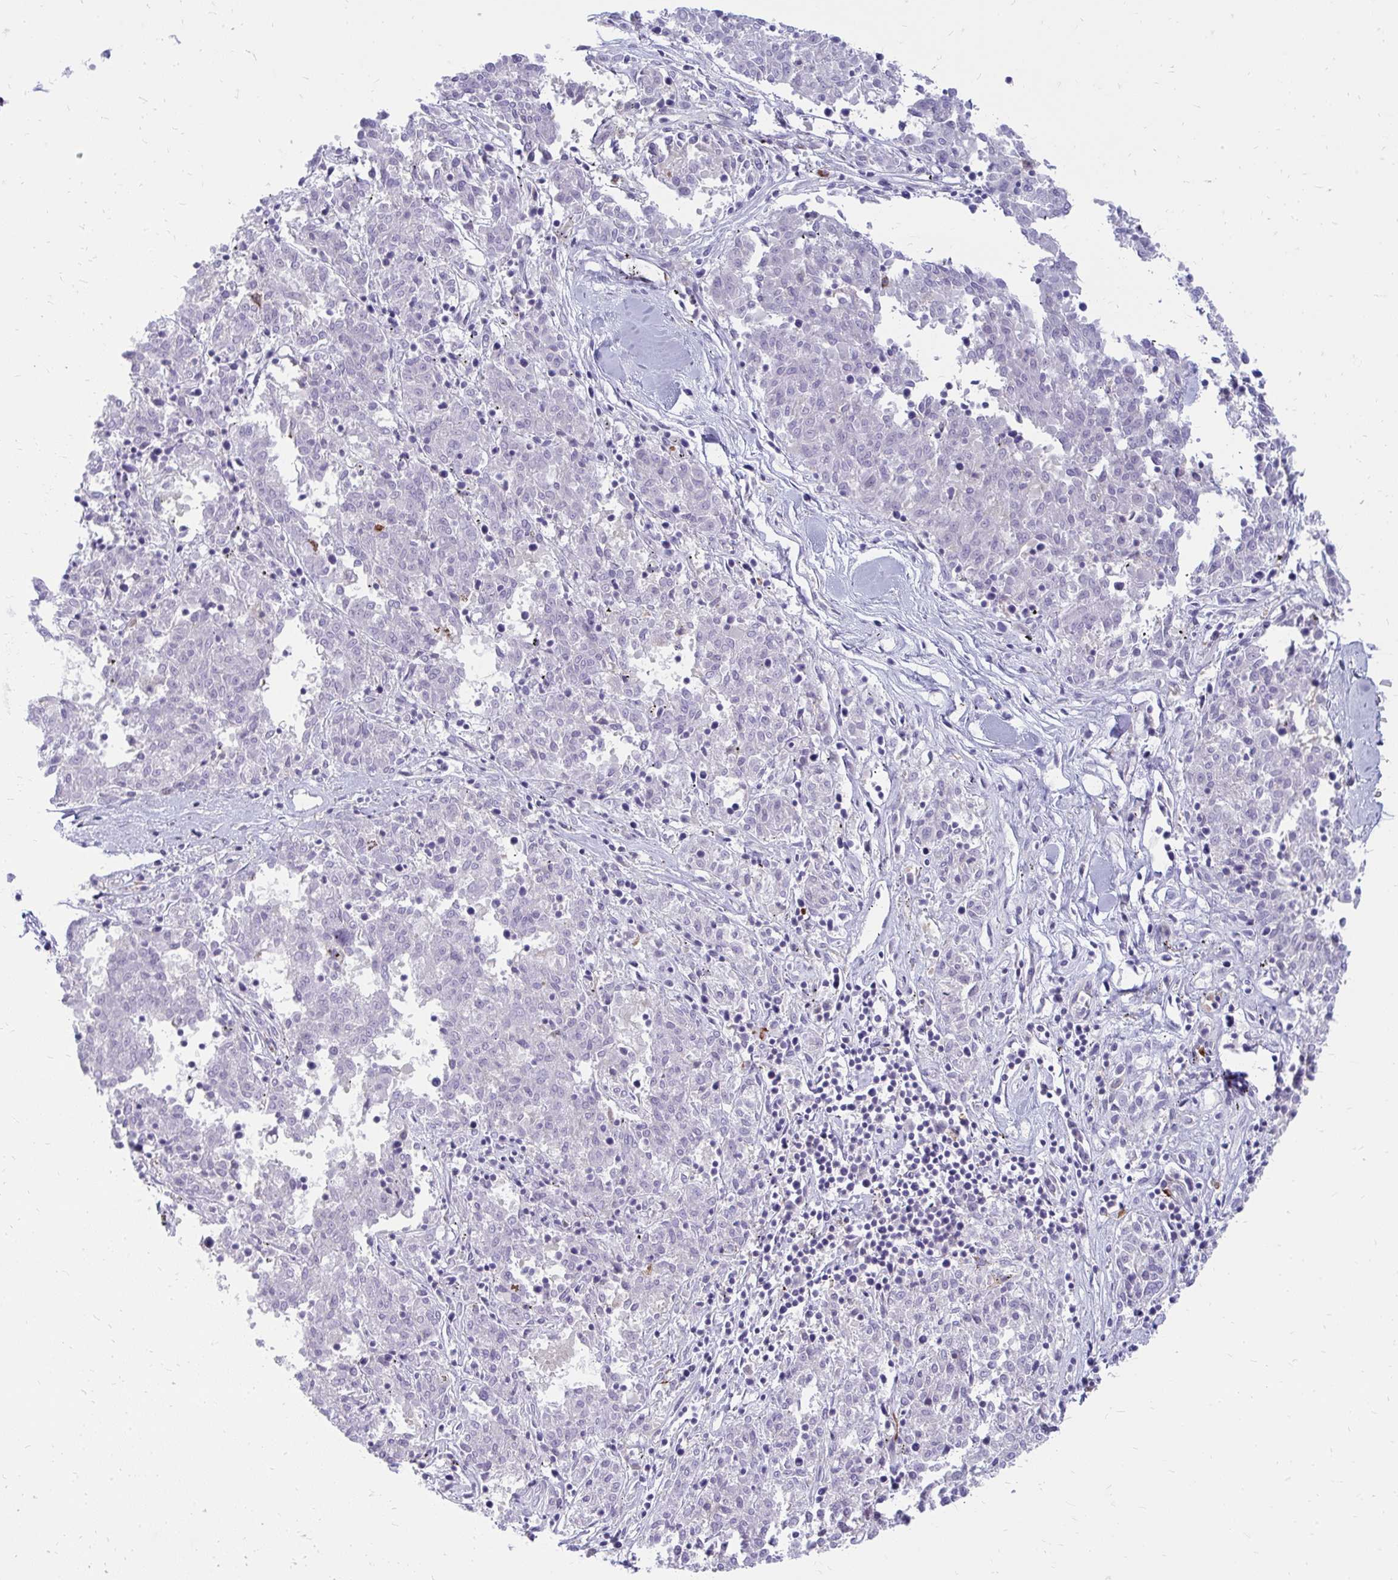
{"staining": {"intensity": "negative", "quantity": "none", "location": "none"}, "tissue": "melanoma", "cell_type": "Tumor cells", "image_type": "cancer", "snomed": [{"axis": "morphology", "description": "Malignant melanoma, NOS"}, {"axis": "topography", "description": "Skin"}], "caption": "Histopathology image shows no protein positivity in tumor cells of melanoma tissue.", "gene": "ASAP1", "patient": {"sex": "female", "age": 72}}